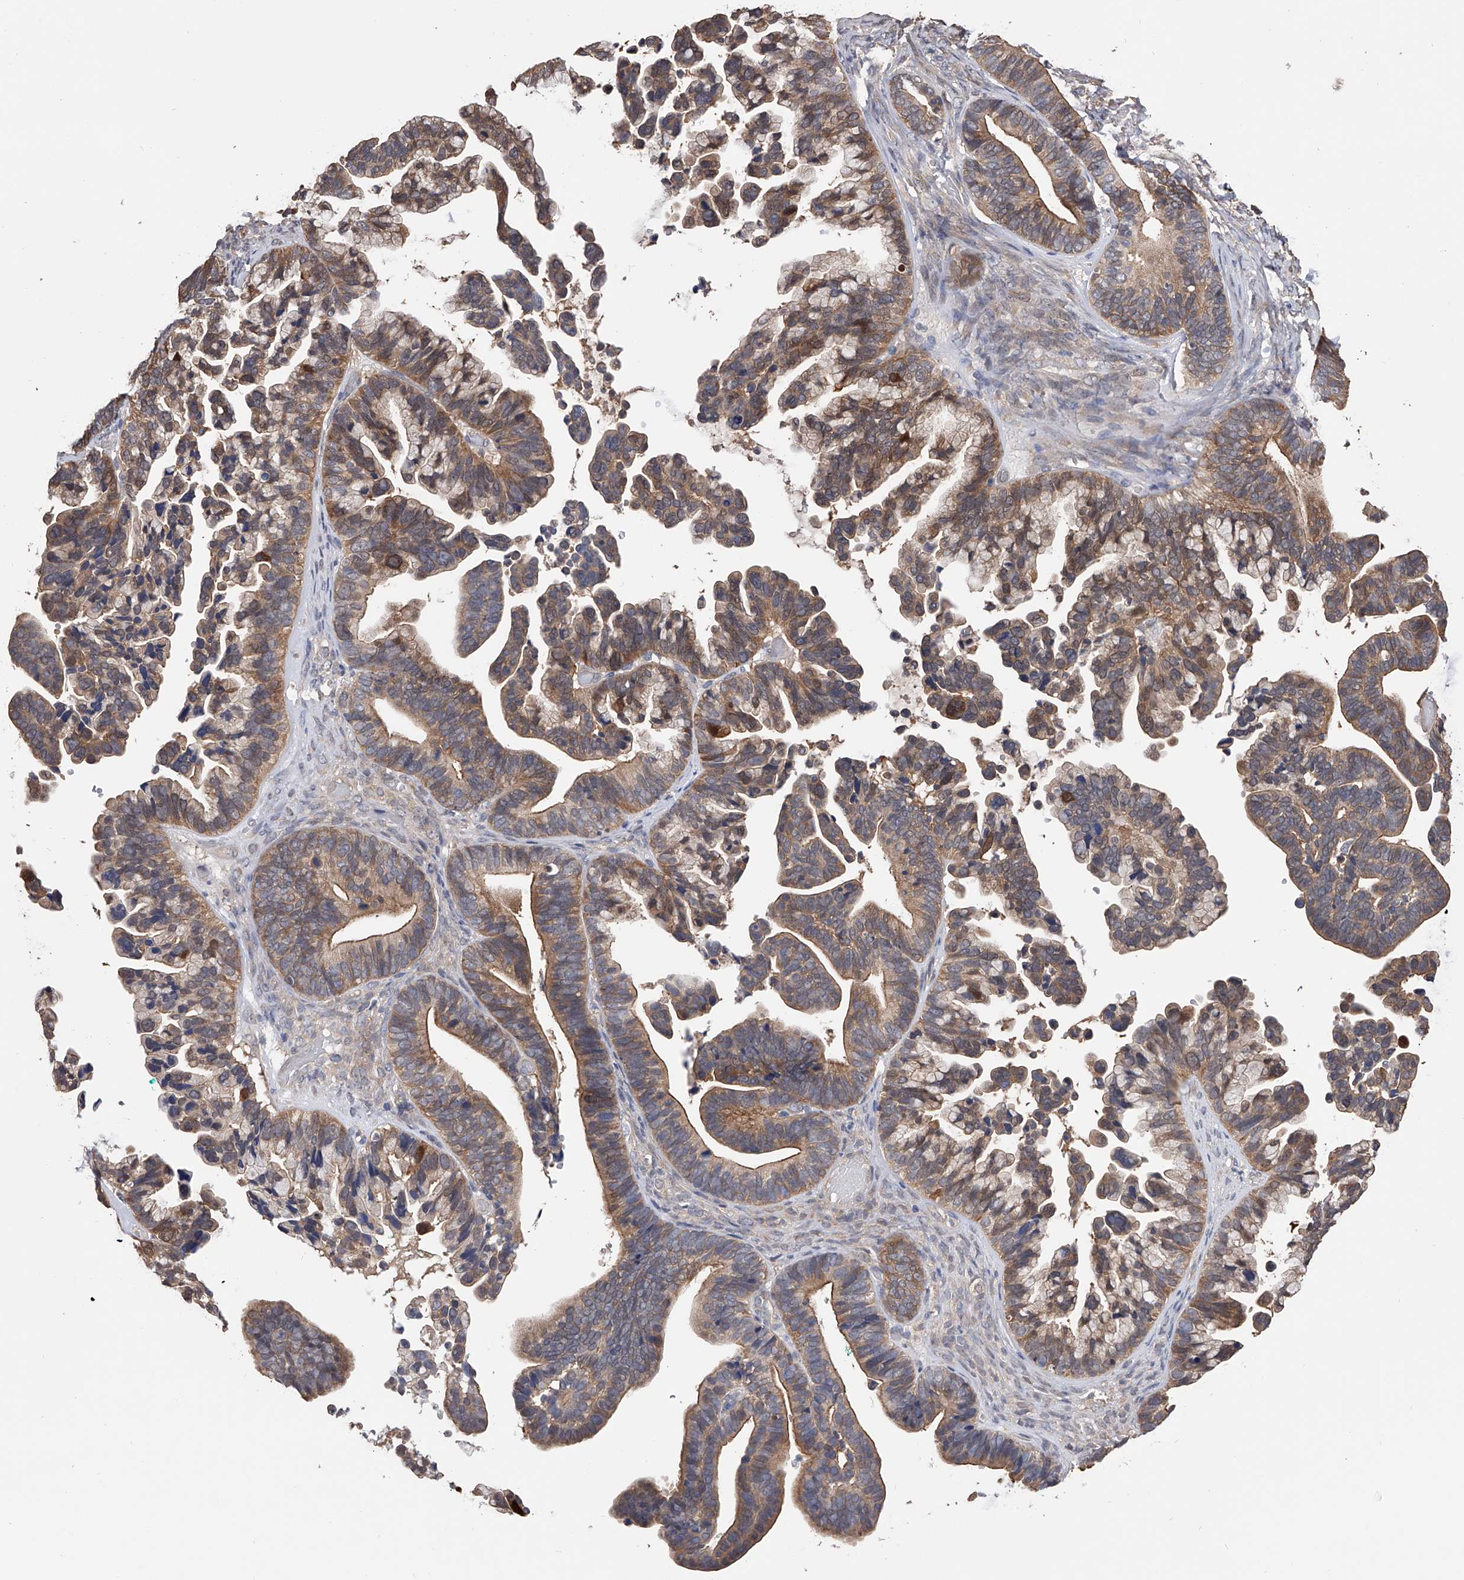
{"staining": {"intensity": "moderate", "quantity": ">75%", "location": "cytoplasmic/membranous"}, "tissue": "ovarian cancer", "cell_type": "Tumor cells", "image_type": "cancer", "snomed": [{"axis": "morphology", "description": "Cystadenocarcinoma, serous, NOS"}, {"axis": "topography", "description": "Ovary"}], "caption": "Human ovarian cancer stained with a brown dye displays moderate cytoplasmic/membranous positive staining in about >75% of tumor cells.", "gene": "CFAP298", "patient": {"sex": "female", "age": 56}}